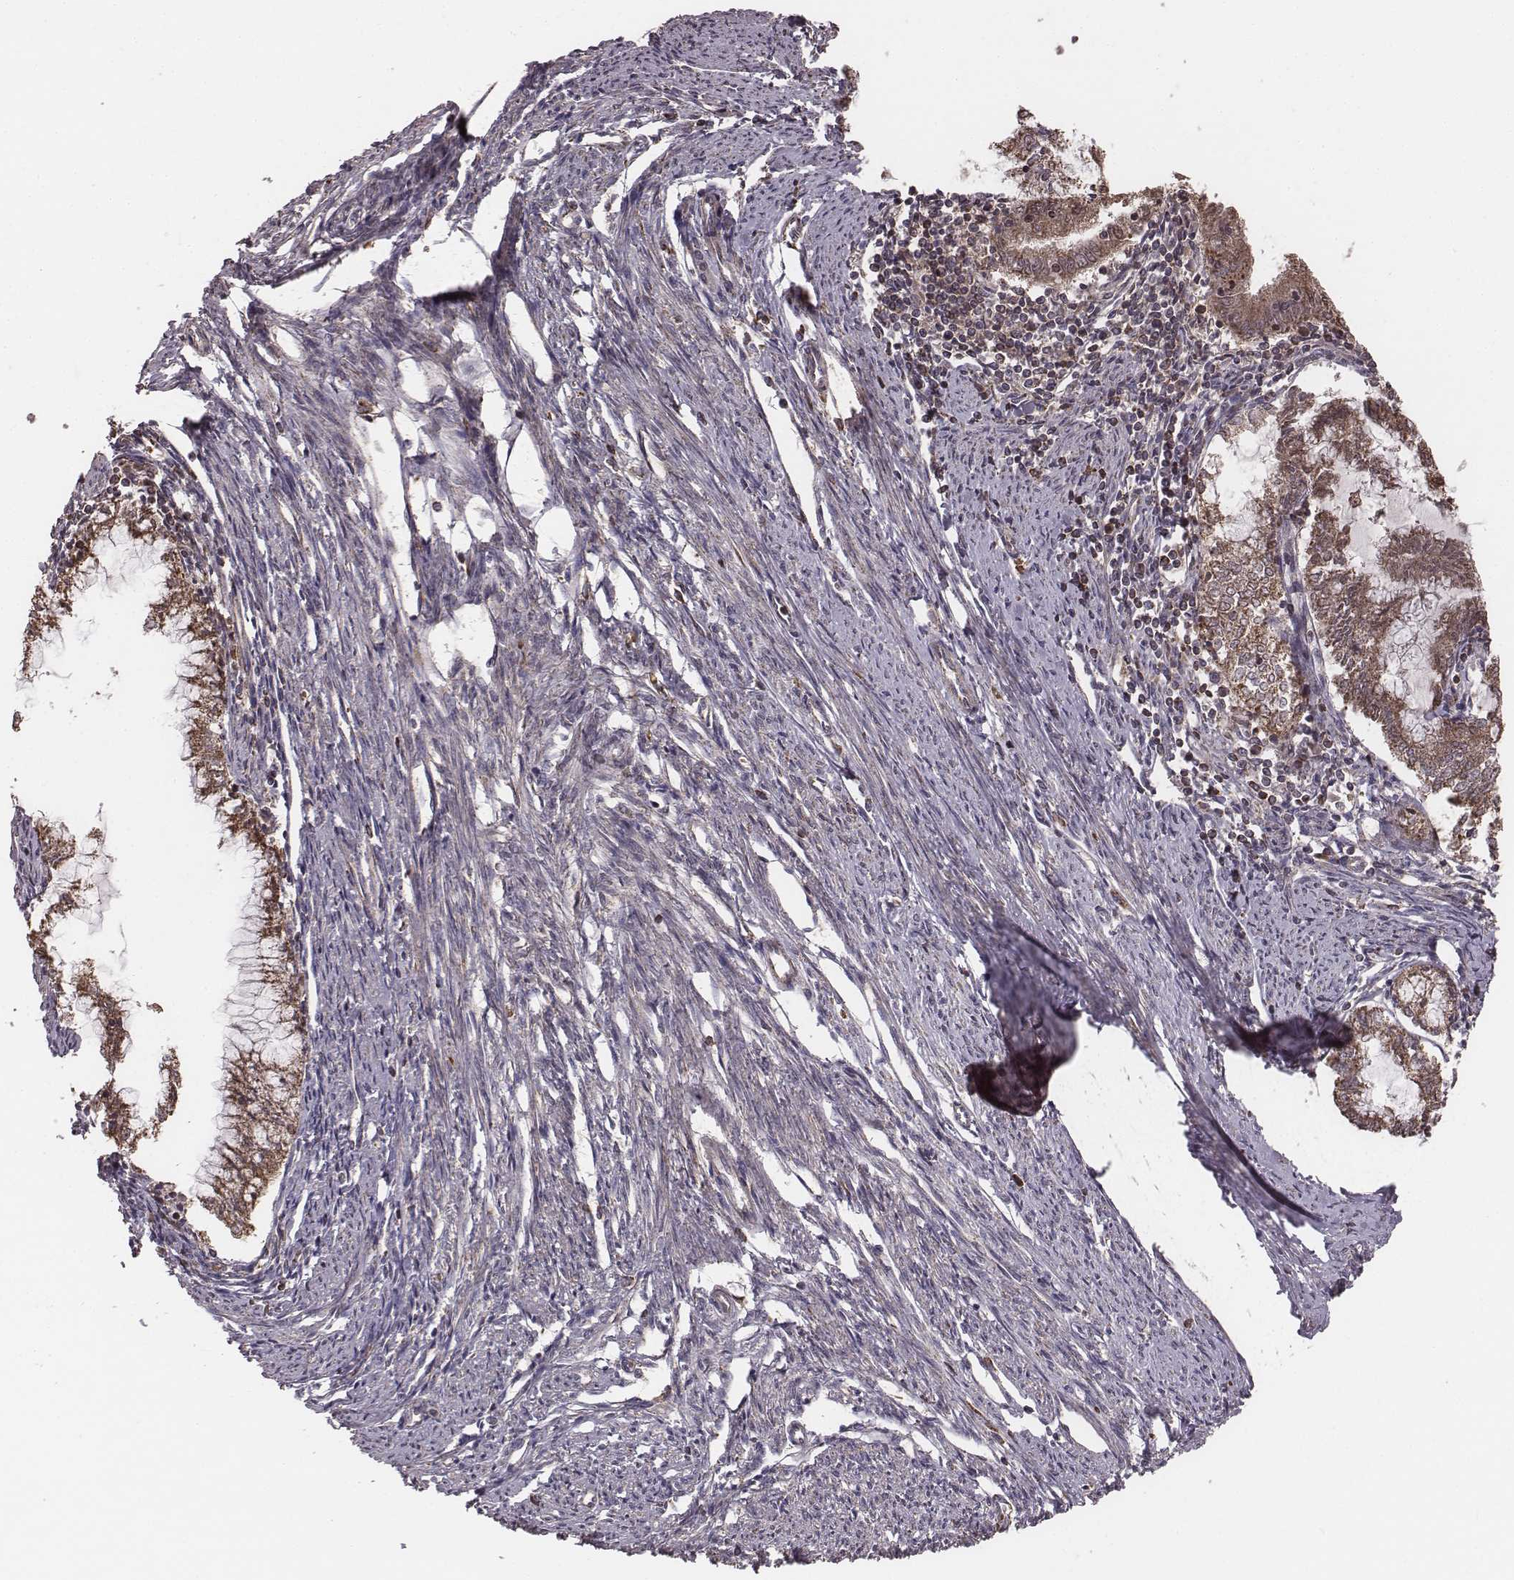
{"staining": {"intensity": "strong", "quantity": ">75%", "location": "cytoplasmic/membranous"}, "tissue": "endometrial cancer", "cell_type": "Tumor cells", "image_type": "cancer", "snomed": [{"axis": "morphology", "description": "Adenocarcinoma, NOS"}, {"axis": "topography", "description": "Endometrium"}], "caption": "The micrograph shows immunohistochemical staining of endometrial cancer. There is strong cytoplasmic/membranous staining is appreciated in approximately >75% of tumor cells. (IHC, brightfield microscopy, high magnification).", "gene": "PDCD2L", "patient": {"sex": "female", "age": 79}}